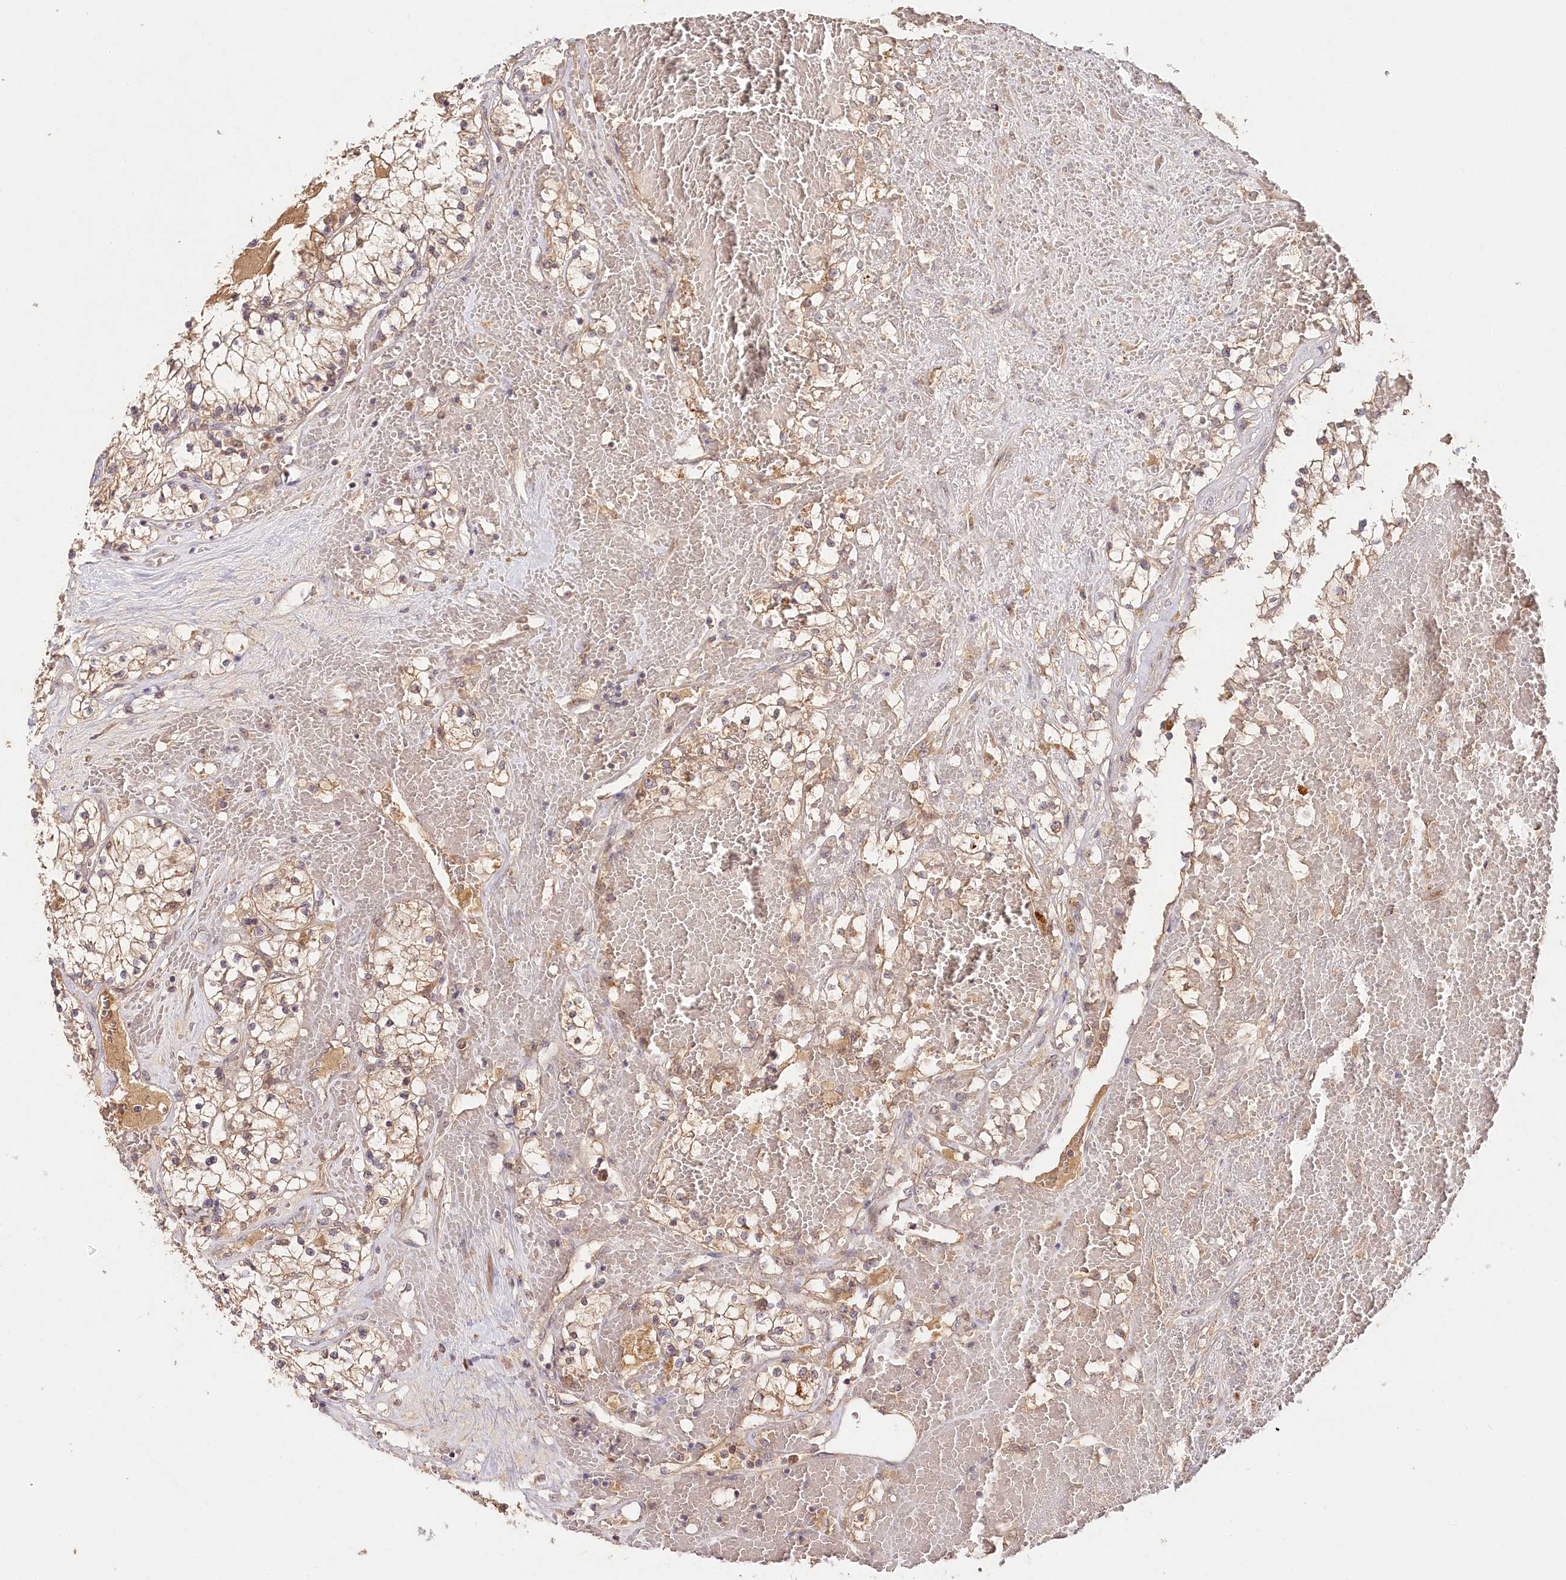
{"staining": {"intensity": "weak", "quantity": ">75%", "location": "cytoplasmic/membranous"}, "tissue": "renal cancer", "cell_type": "Tumor cells", "image_type": "cancer", "snomed": [{"axis": "morphology", "description": "Normal tissue, NOS"}, {"axis": "morphology", "description": "Adenocarcinoma, NOS"}, {"axis": "topography", "description": "Kidney"}], "caption": "Human renal cancer (adenocarcinoma) stained with a protein marker shows weak staining in tumor cells.", "gene": "IRAK1BP1", "patient": {"sex": "male", "age": 68}}